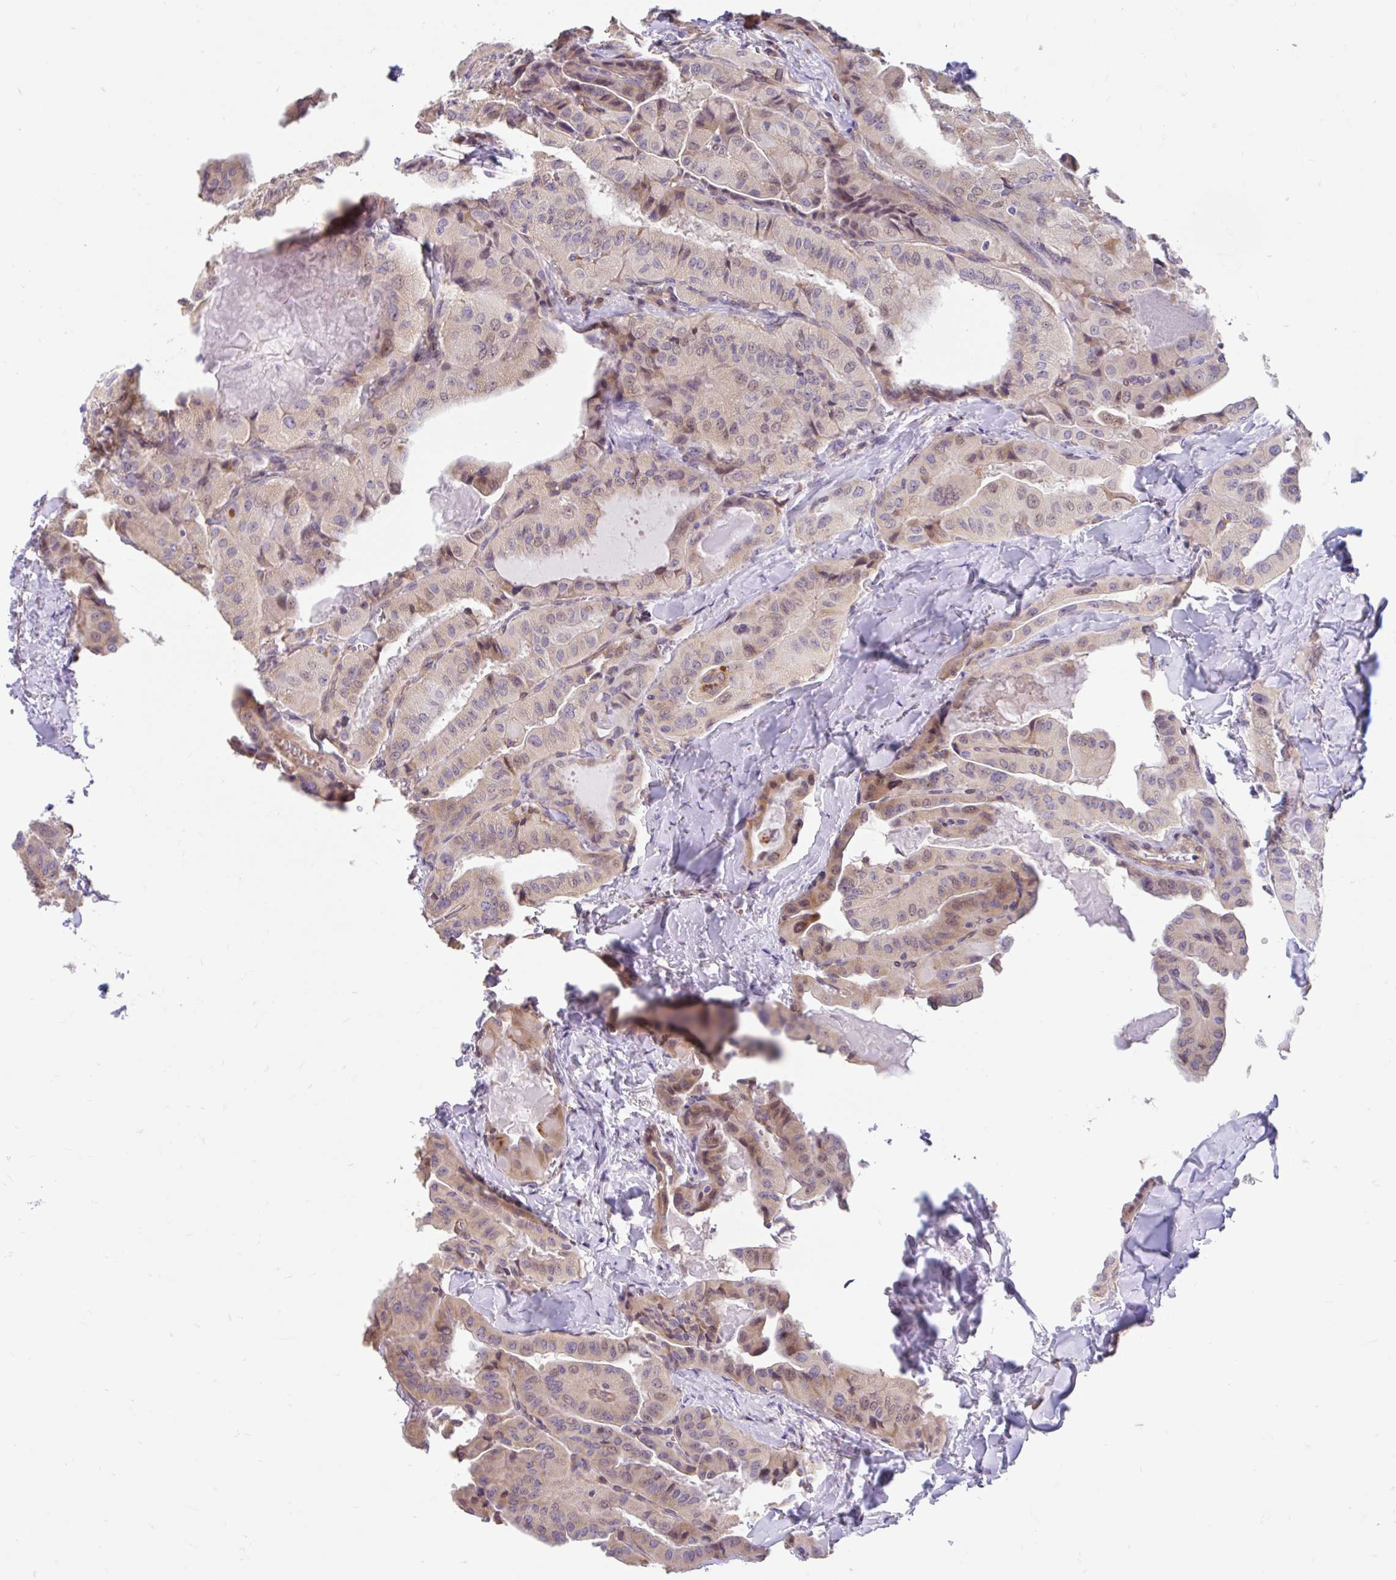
{"staining": {"intensity": "weak", "quantity": "25%-75%", "location": "cytoplasmic/membranous,nuclear"}, "tissue": "thyroid cancer", "cell_type": "Tumor cells", "image_type": "cancer", "snomed": [{"axis": "morphology", "description": "Normal tissue, NOS"}, {"axis": "morphology", "description": "Papillary adenocarcinoma, NOS"}, {"axis": "topography", "description": "Thyroid gland"}], "caption": "Papillary adenocarcinoma (thyroid) stained for a protein demonstrates weak cytoplasmic/membranous and nuclear positivity in tumor cells.", "gene": "NT5C1B", "patient": {"sex": "female", "age": 59}}